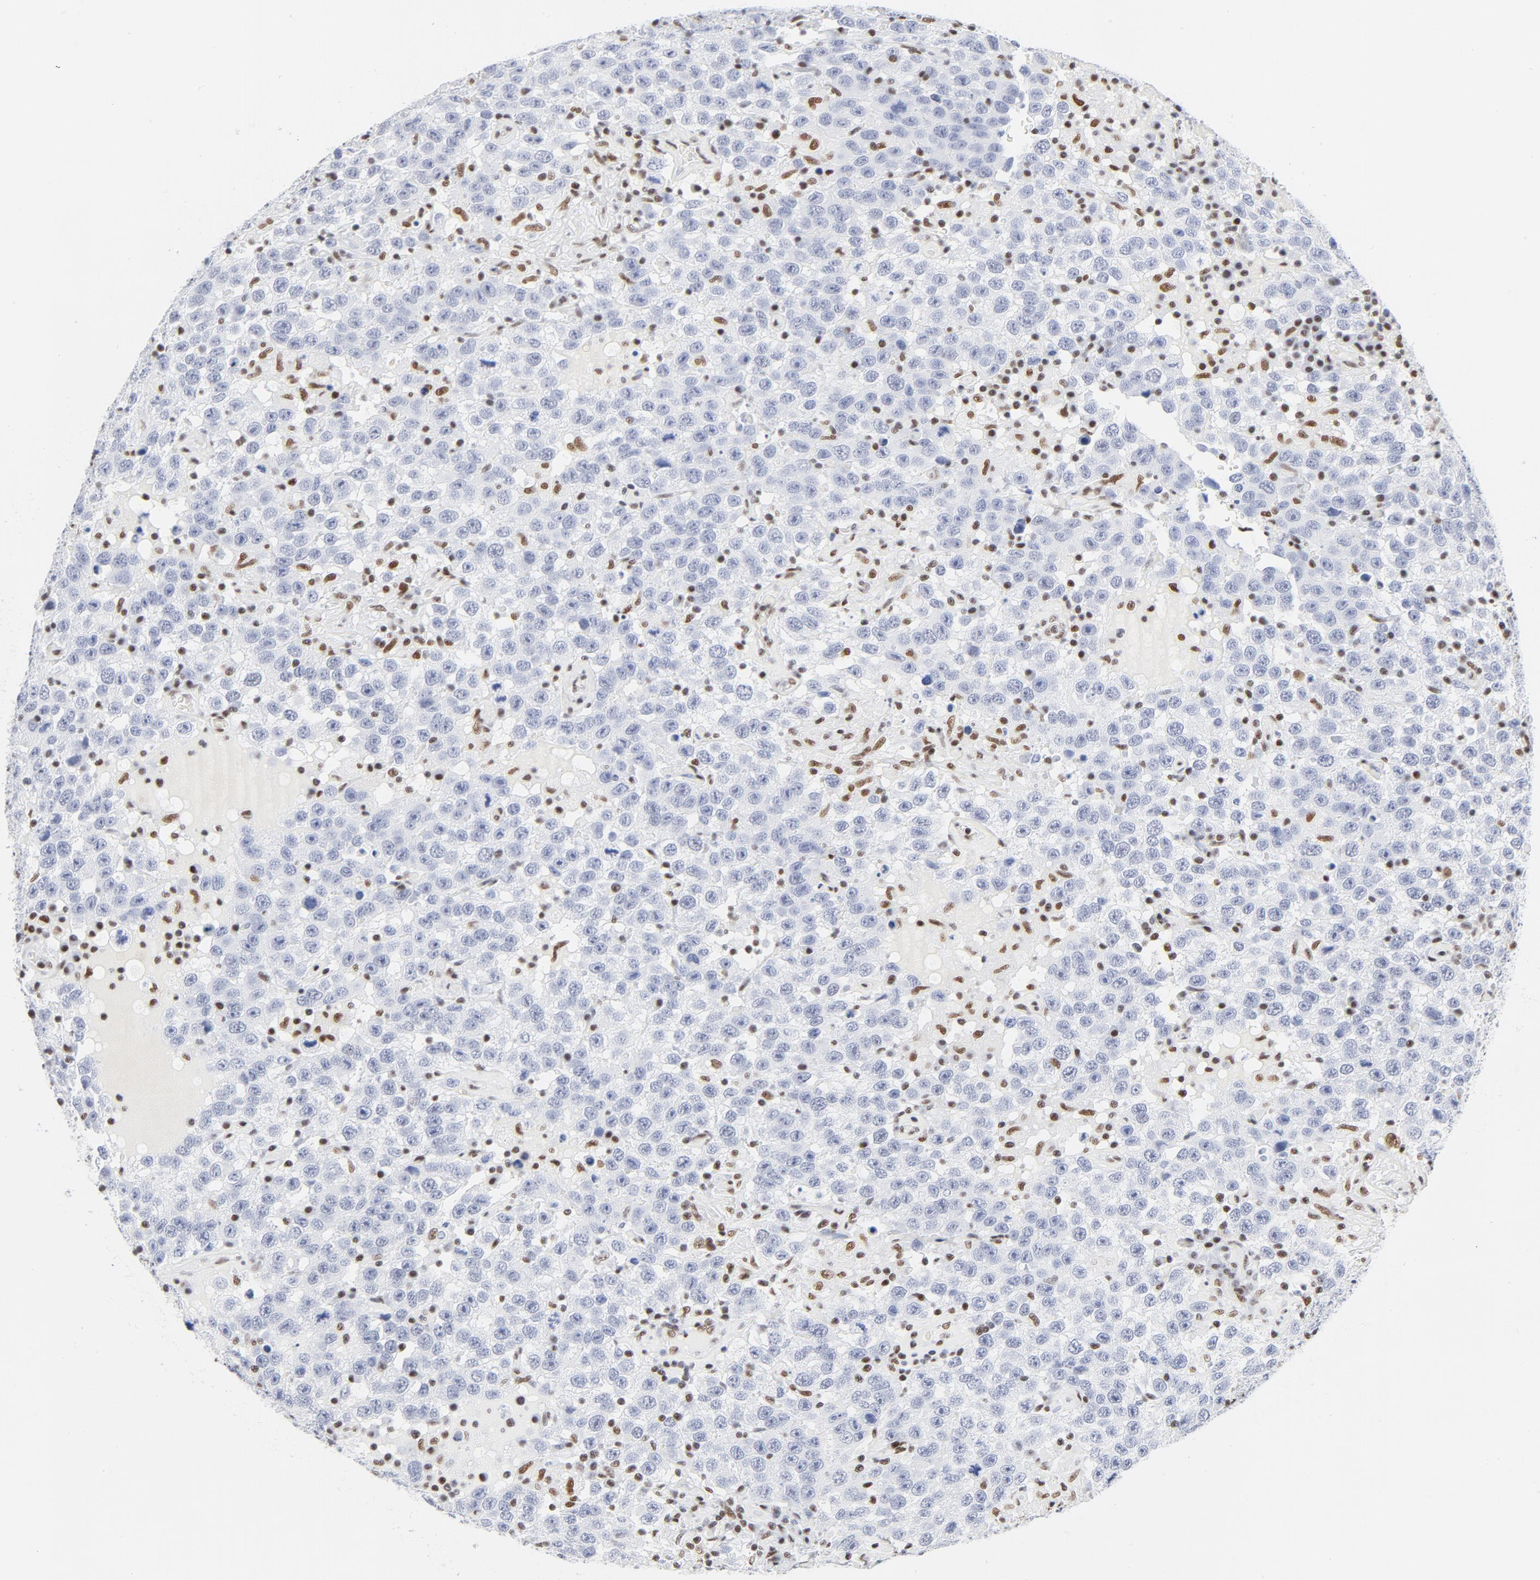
{"staining": {"intensity": "negative", "quantity": "none", "location": "none"}, "tissue": "testis cancer", "cell_type": "Tumor cells", "image_type": "cancer", "snomed": [{"axis": "morphology", "description": "Seminoma, NOS"}, {"axis": "topography", "description": "Testis"}], "caption": "Testis cancer was stained to show a protein in brown. There is no significant expression in tumor cells.", "gene": "ATF2", "patient": {"sex": "male", "age": 41}}